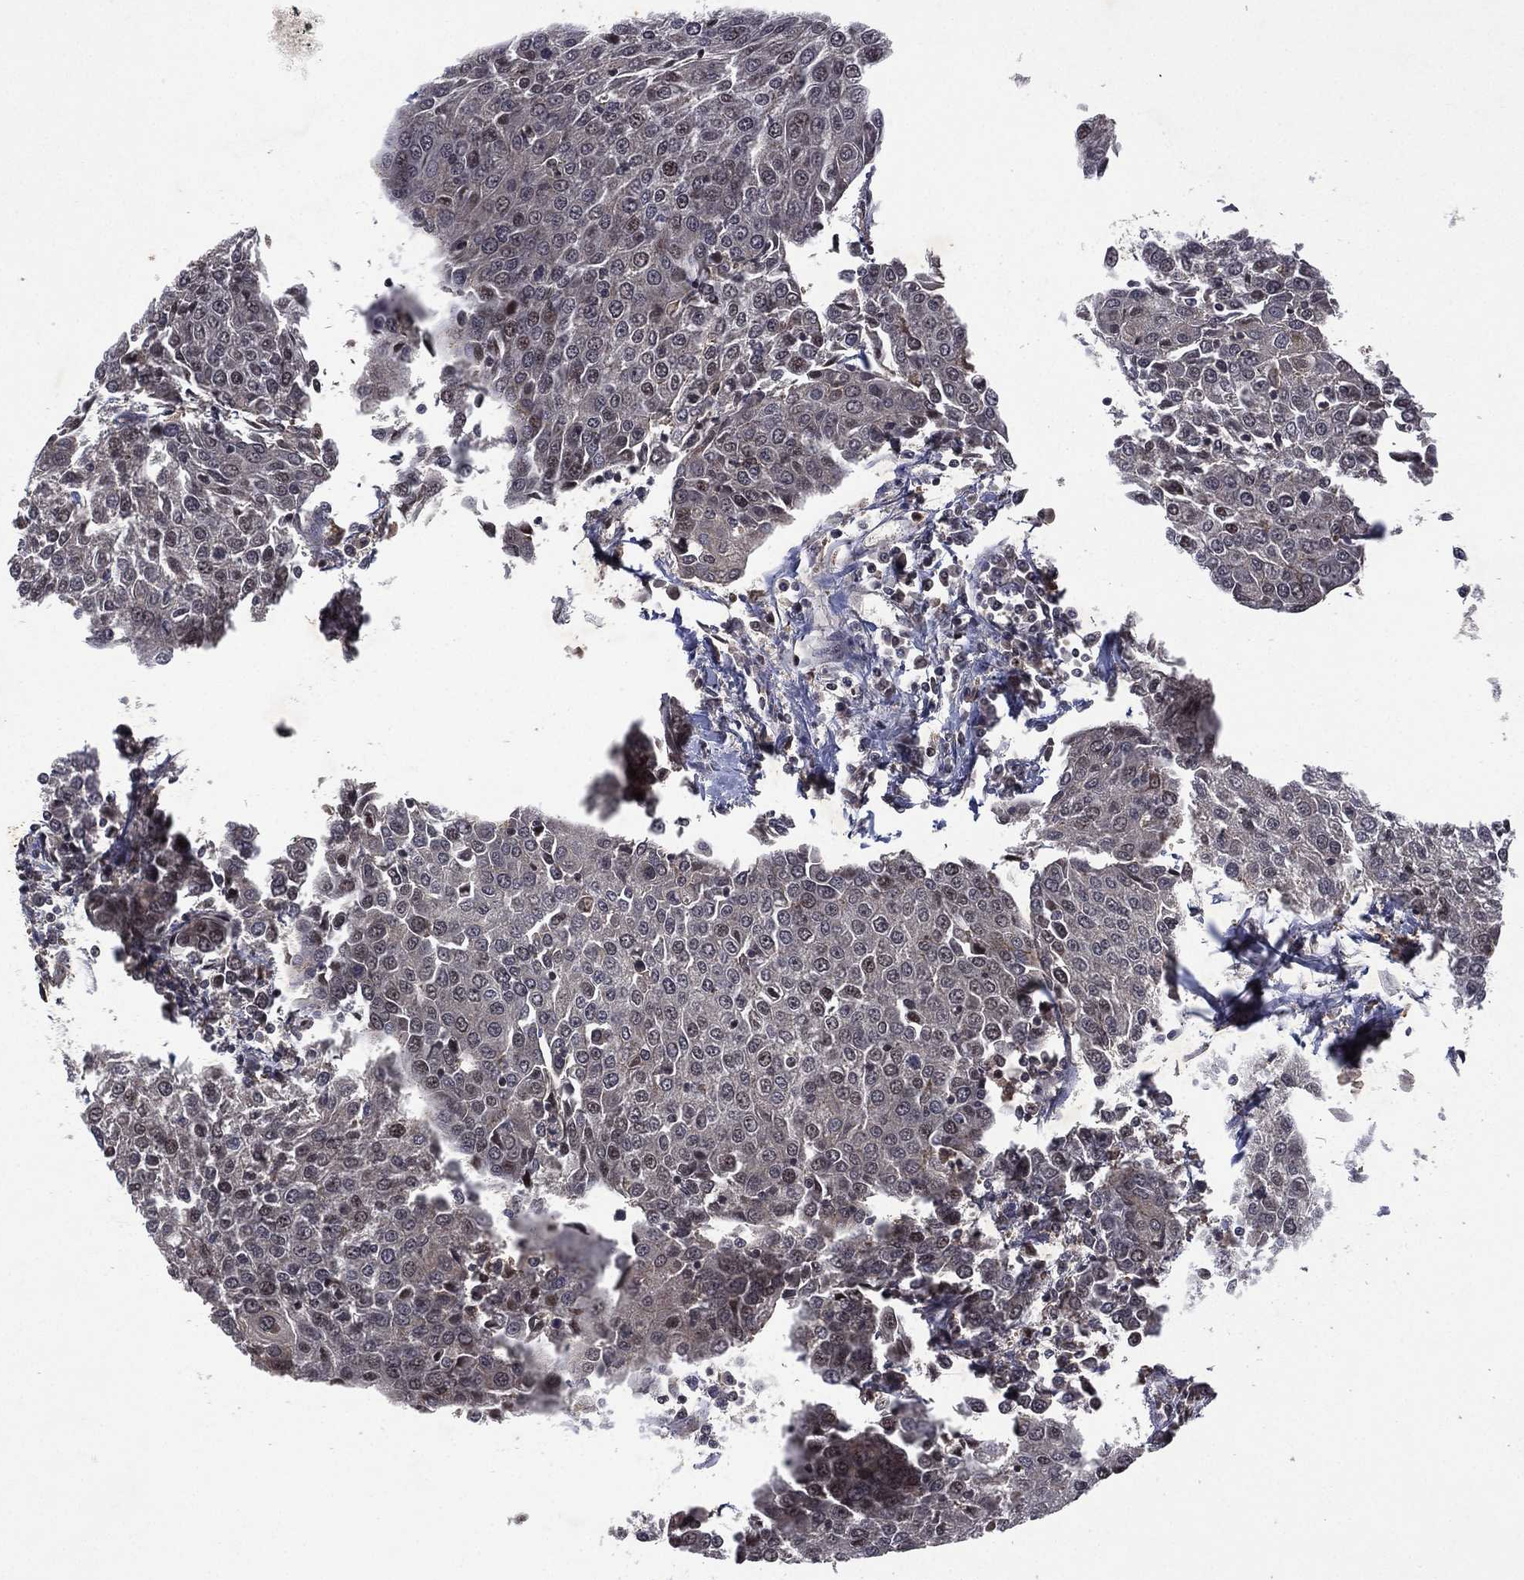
{"staining": {"intensity": "negative", "quantity": "none", "location": "none"}, "tissue": "urothelial cancer", "cell_type": "Tumor cells", "image_type": "cancer", "snomed": [{"axis": "morphology", "description": "Urothelial carcinoma, High grade"}, {"axis": "topography", "description": "Urinary bladder"}], "caption": "Urothelial carcinoma (high-grade) was stained to show a protein in brown. There is no significant positivity in tumor cells.", "gene": "ATG4B", "patient": {"sex": "female", "age": 85}}